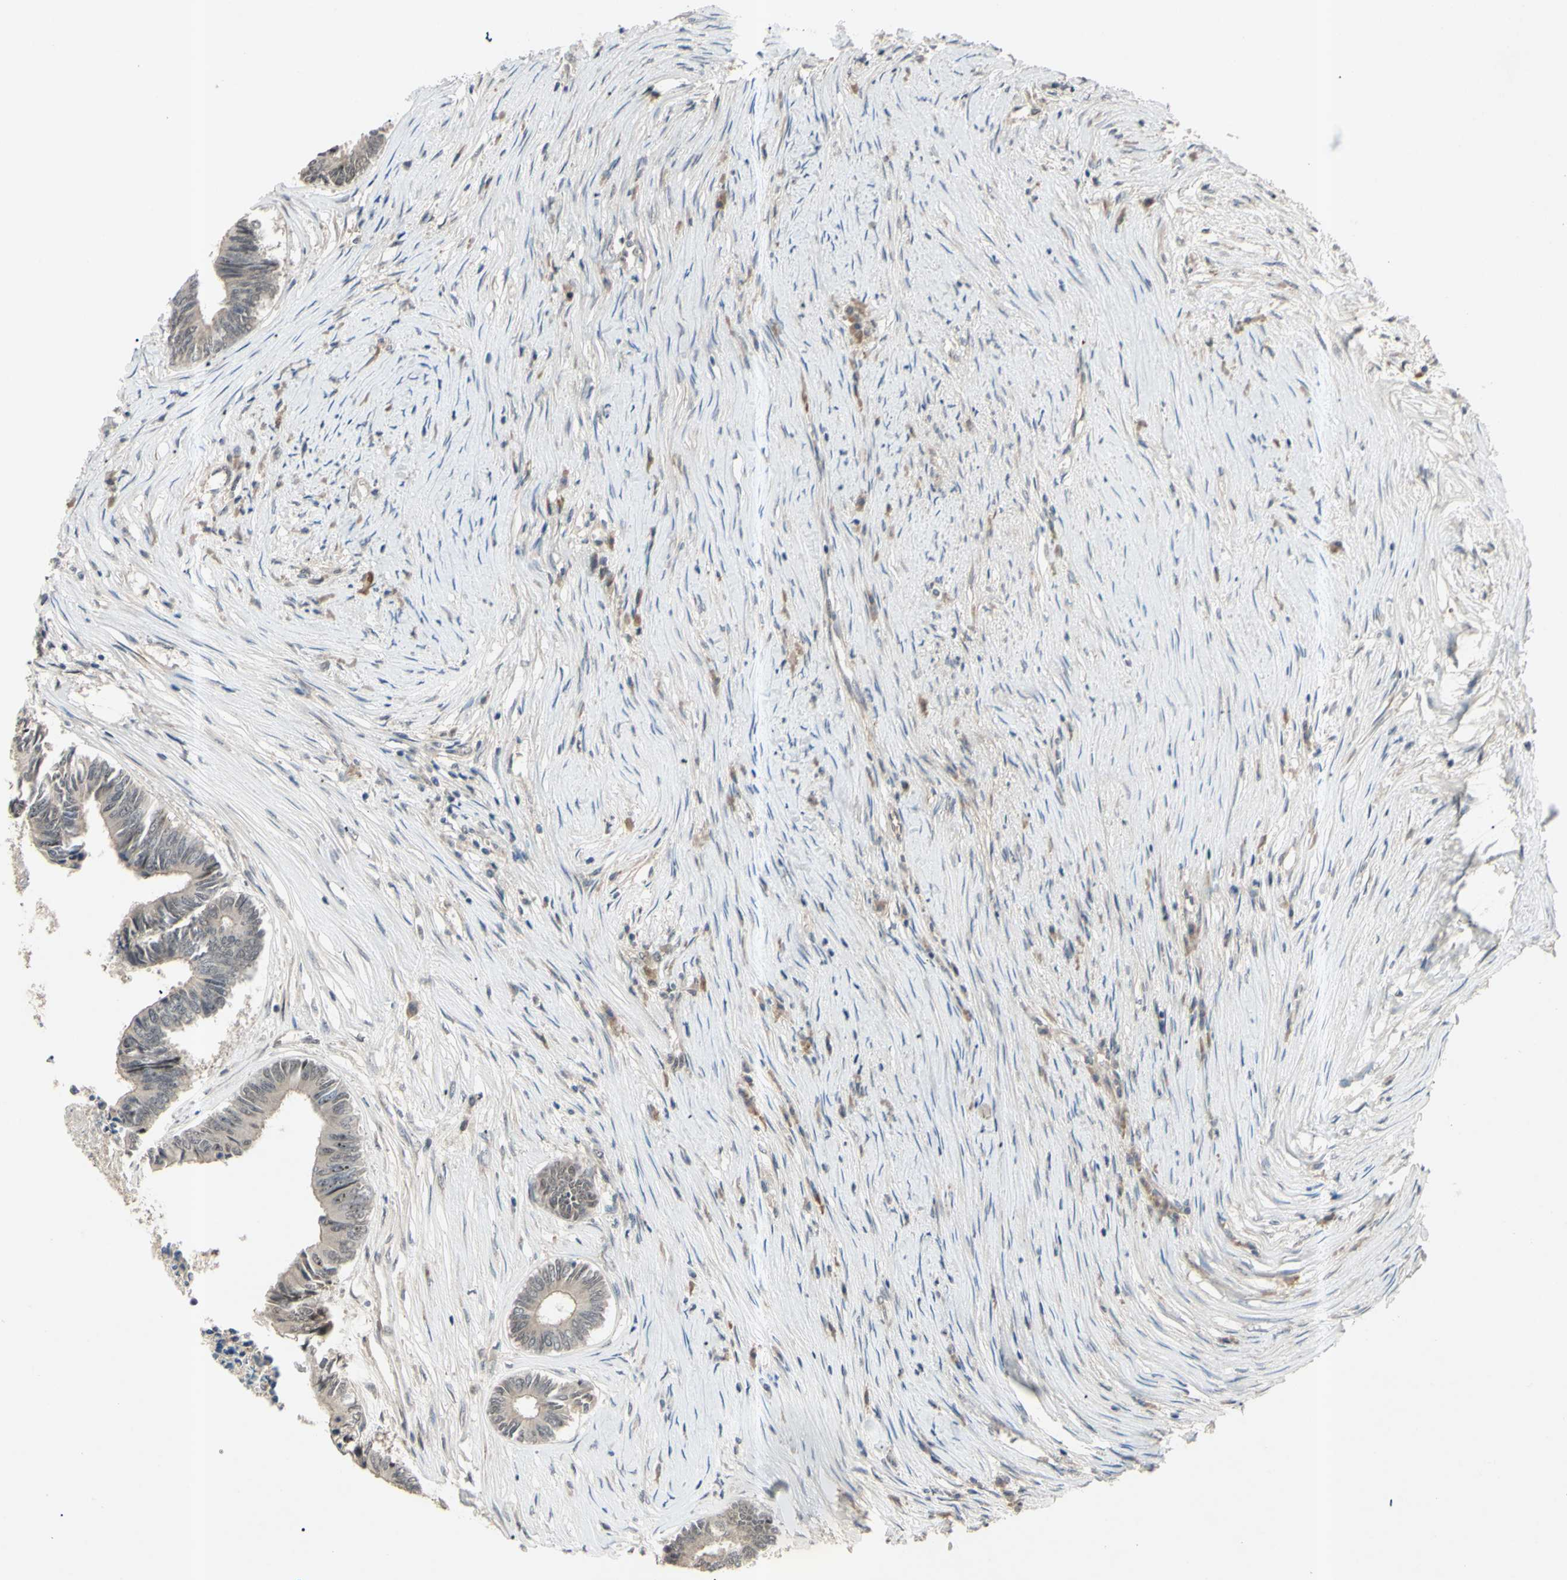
{"staining": {"intensity": "negative", "quantity": "none", "location": "none"}, "tissue": "colorectal cancer", "cell_type": "Tumor cells", "image_type": "cancer", "snomed": [{"axis": "morphology", "description": "Adenocarcinoma, NOS"}, {"axis": "topography", "description": "Rectum"}], "caption": "Protein analysis of colorectal cancer (adenocarcinoma) shows no significant expression in tumor cells.", "gene": "ALK", "patient": {"sex": "male", "age": 63}}